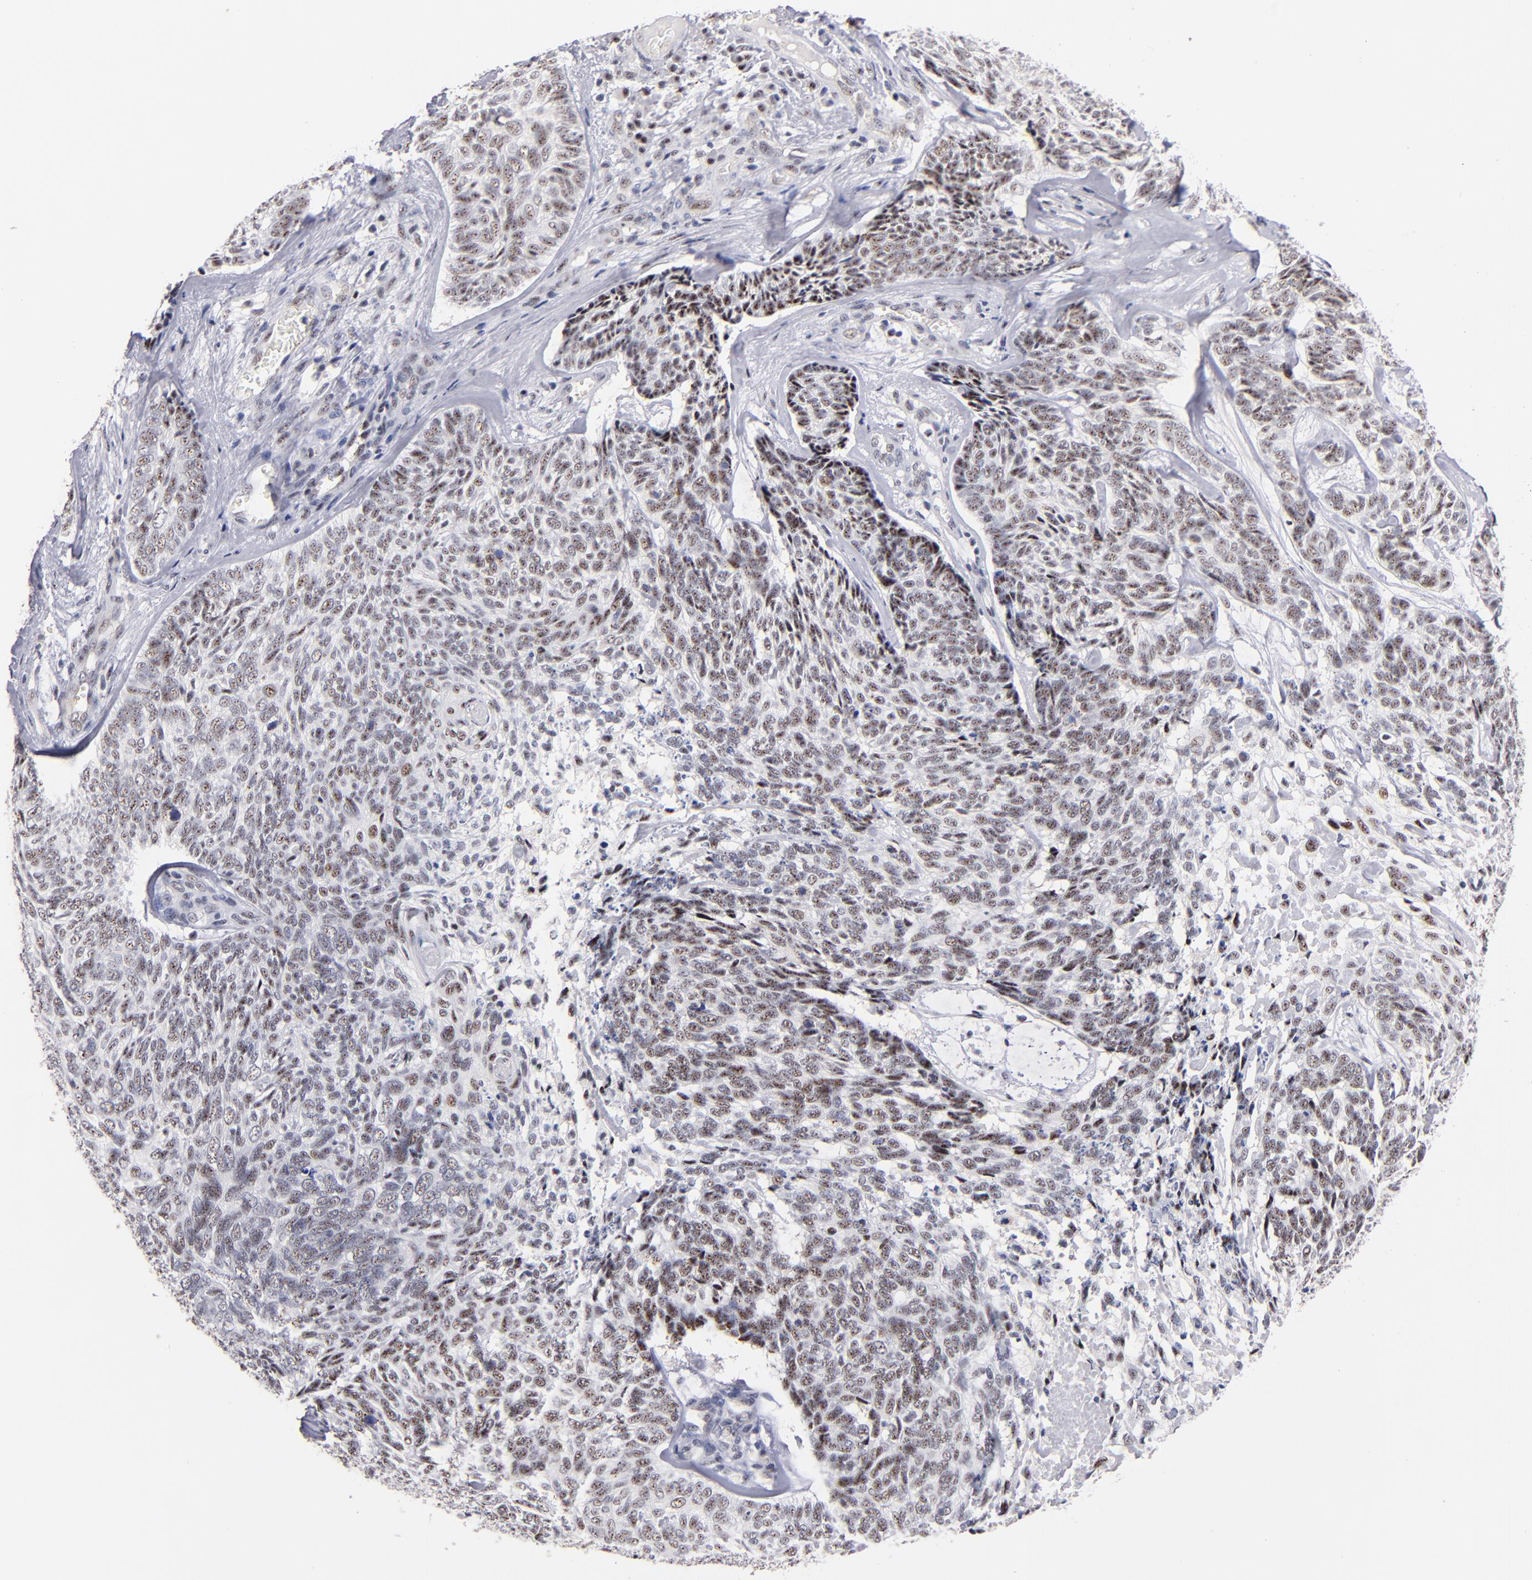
{"staining": {"intensity": "moderate", "quantity": "25%-75%", "location": "nuclear"}, "tissue": "skin cancer", "cell_type": "Tumor cells", "image_type": "cancer", "snomed": [{"axis": "morphology", "description": "Basal cell carcinoma"}, {"axis": "topography", "description": "Skin"}], "caption": "Immunohistochemical staining of human basal cell carcinoma (skin) exhibits medium levels of moderate nuclear expression in about 25%-75% of tumor cells.", "gene": "RAF1", "patient": {"sex": "male", "age": 72}}